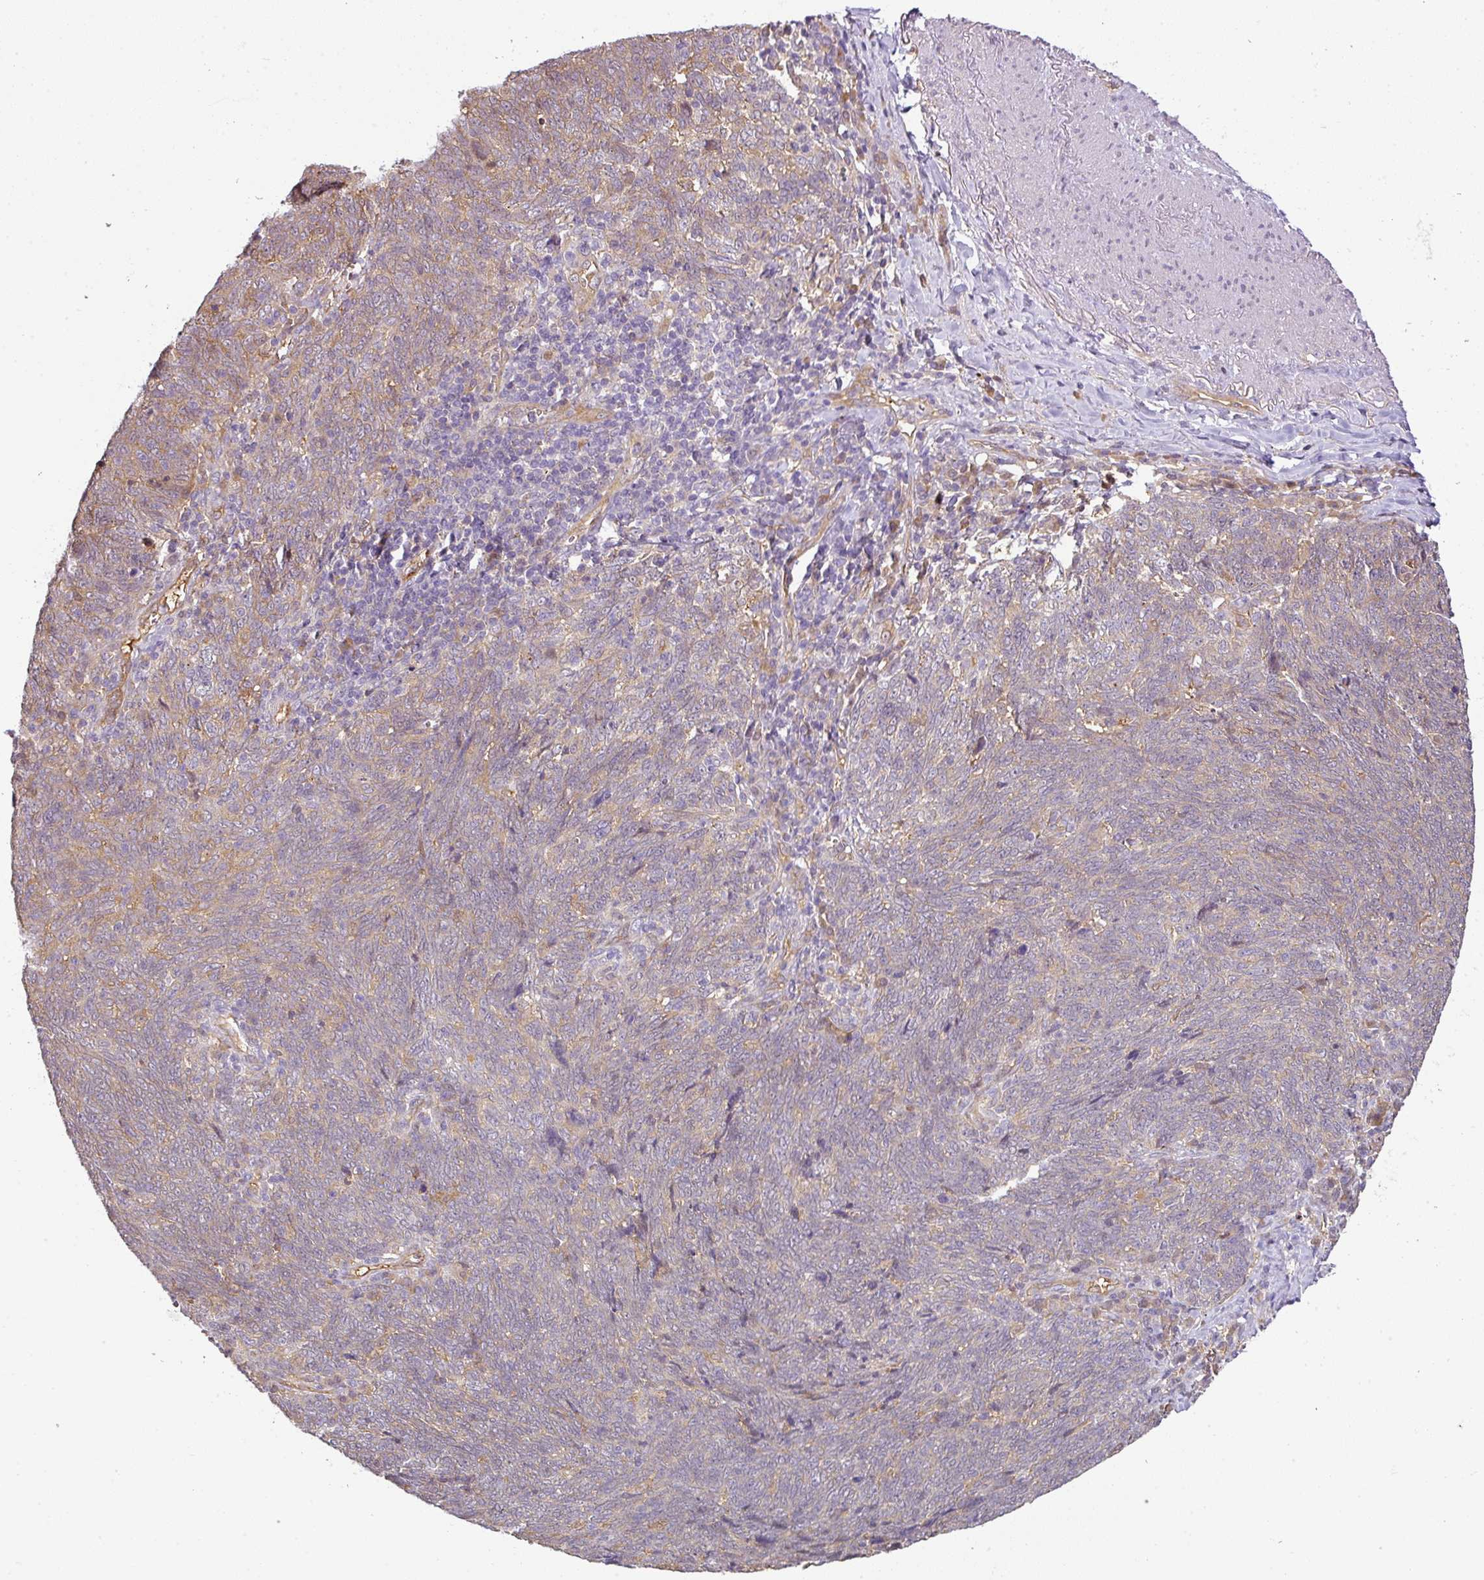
{"staining": {"intensity": "negative", "quantity": "none", "location": "none"}, "tissue": "lung cancer", "cell_type": "Tumor cells", "image_type": "cancer", "snomed": [{"axis": "morphology", "description": "Squamous cell carcinoma, NOS"}, {"axis": "topography", "description": "Lung"}], "caption": "Tumor cells are negative for brown protein staining in lung cancer (squamous cell carcinoma).", "gene": "ANKRD18A", "patient": {"sex": "female", "age": 72}}